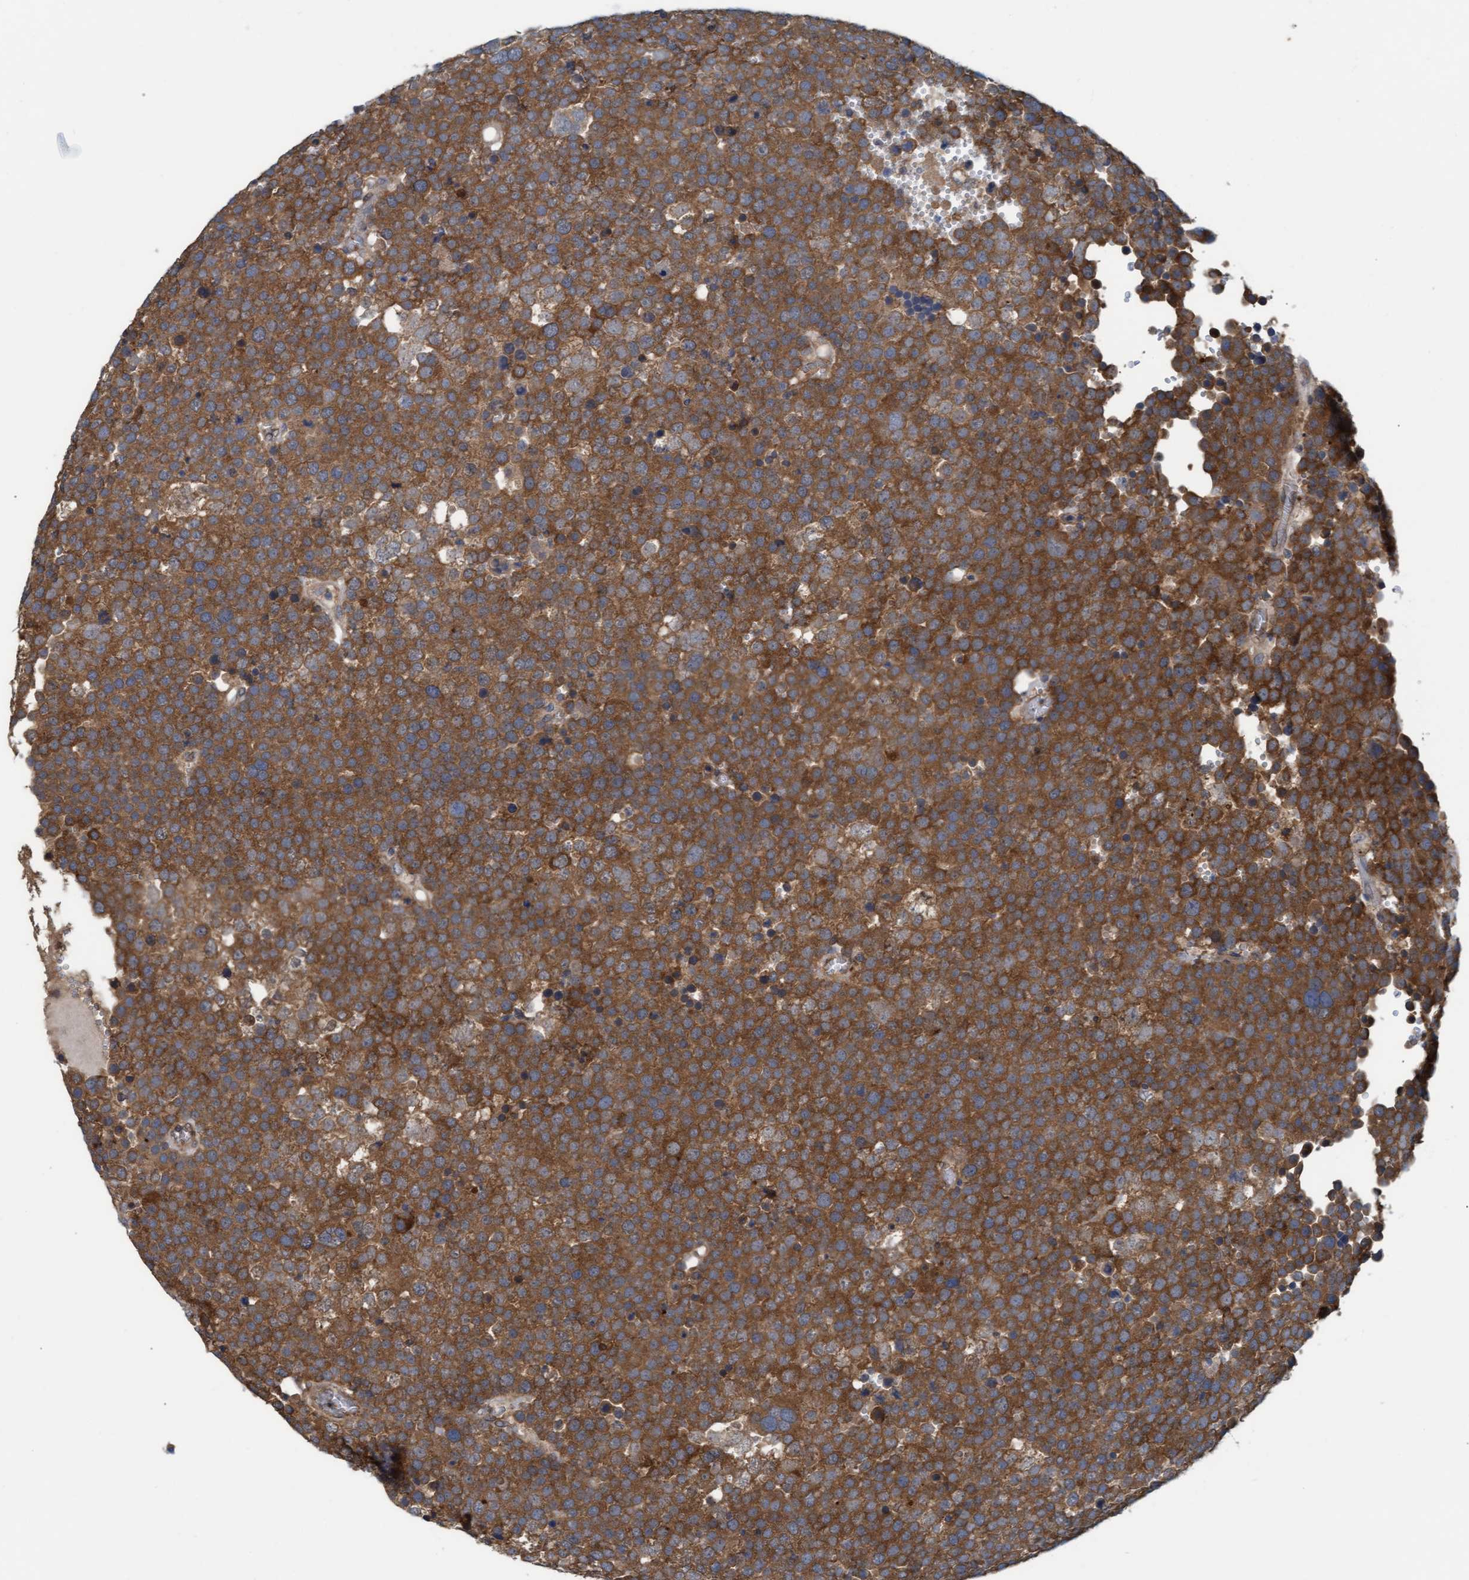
{"staining": {"intensity": "moderate", "quantity": ">75%", "location": "cytoplasmic/membranous"}, "tissue": "testis cancer", "cell_type": "Tumor cells", "image_type": "cancer", "snomed": [{"axis": "morphology", "description": "Seminoma, NOS"}, {"axis": "topography", "description": "Testis"}], "caption": "Protein positivity by immunohistochemistry (IHC) reveals moderate cytoplasmic/membranous staining in about >75% of tumor cells in testis cancer.", "gene": "LRSAM1", "patient": {"sex": "male", "age": 71}}